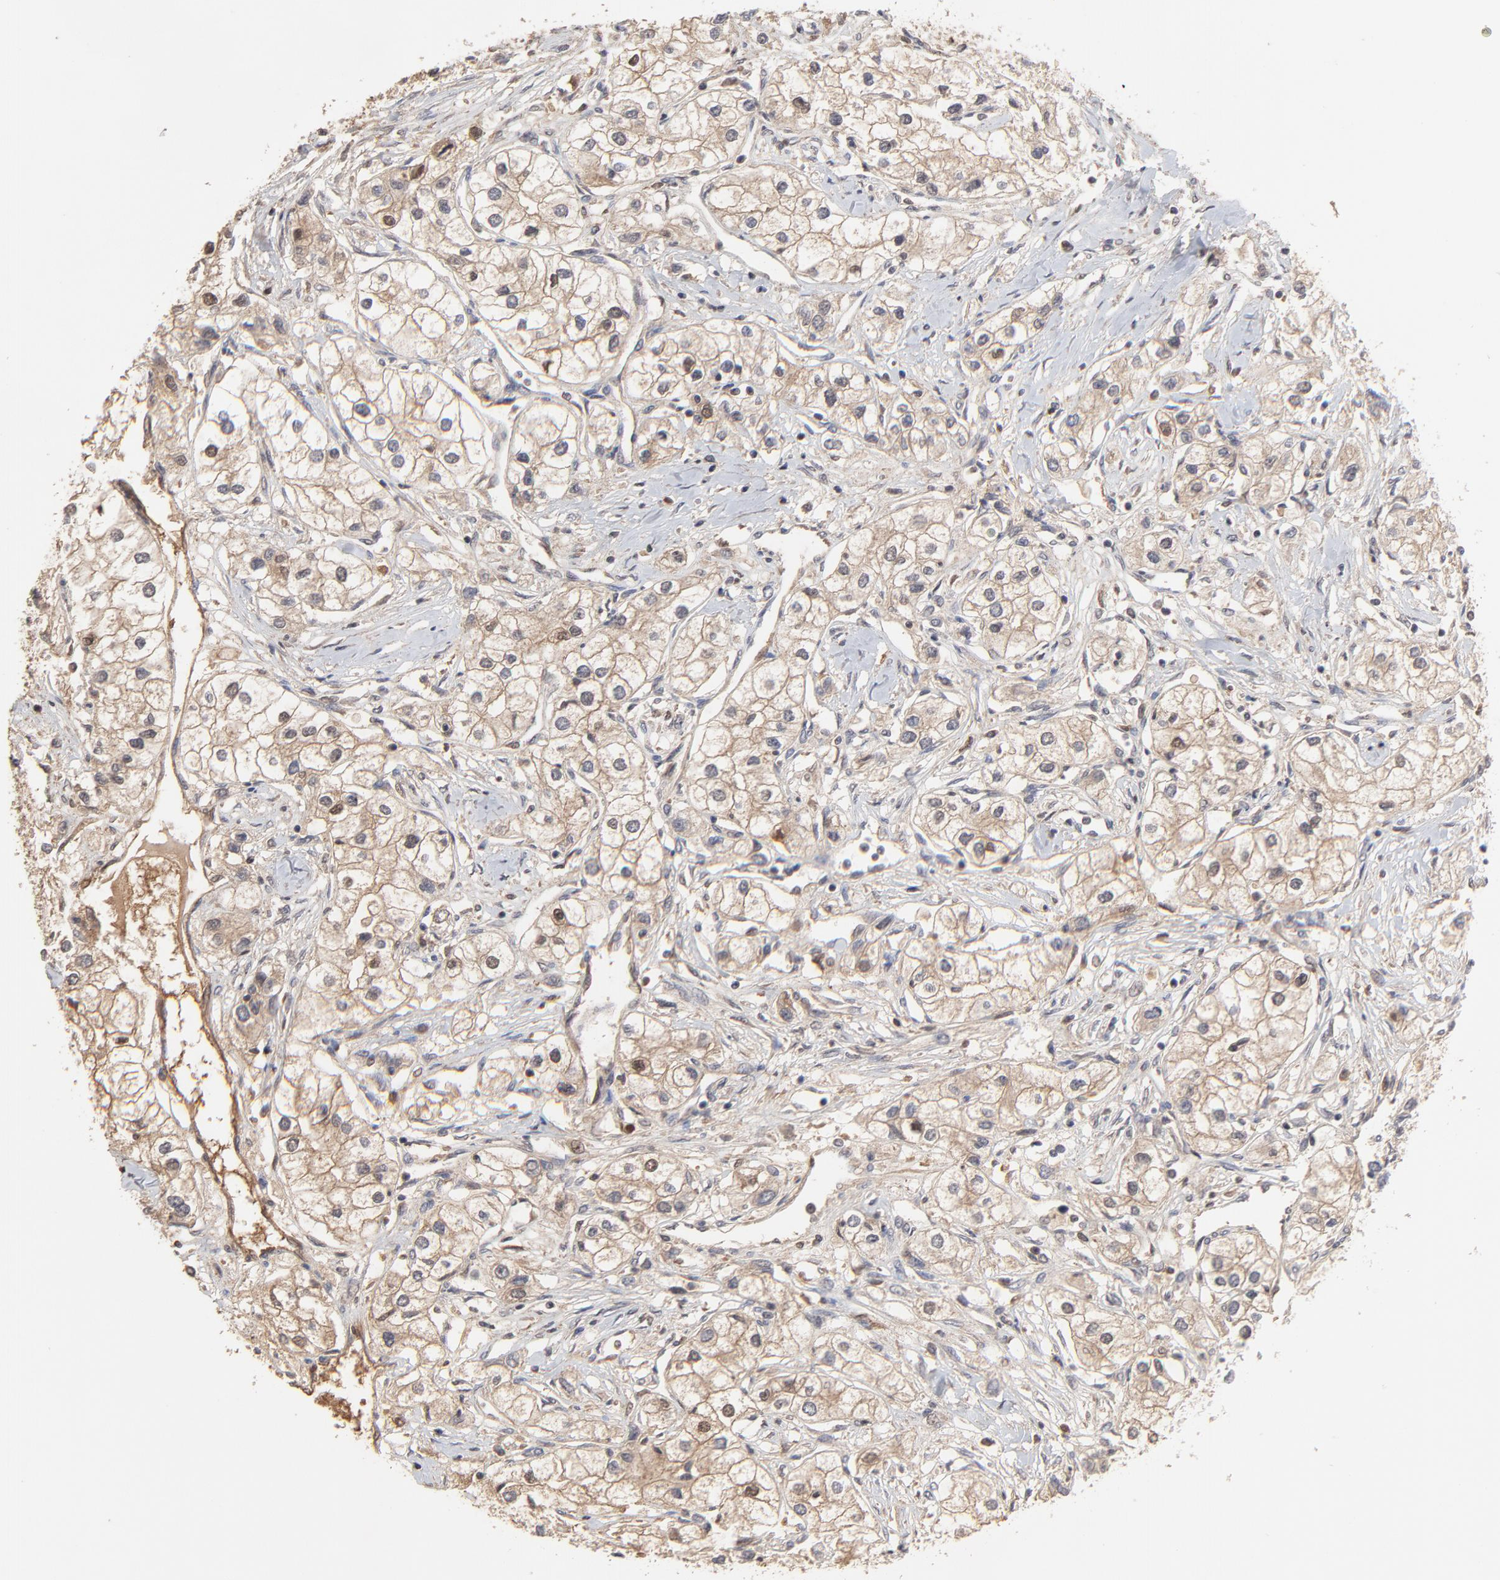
{"staining": {"intensity": "moderate", "quantity": "25%-75%", "location": "cytoplasmic/membranous"}, "tissue": "renal cancer", "cell_type": "Tumor cells", "image_type": "cancer", "snomed": [{"axis": "morphology", "description": "Adenocarcinoma, NOS"}, {"axis": "topography", "description": "Kidney"}], "caption": "Renal cancer stained for a protein (brown) demonstrates moderate cytoplasmic/membranous positive positivity in approximately 25%-75% of tumor cells.", "gene": "VPREB3", "patient": {"sex": "male", "age": 57}}